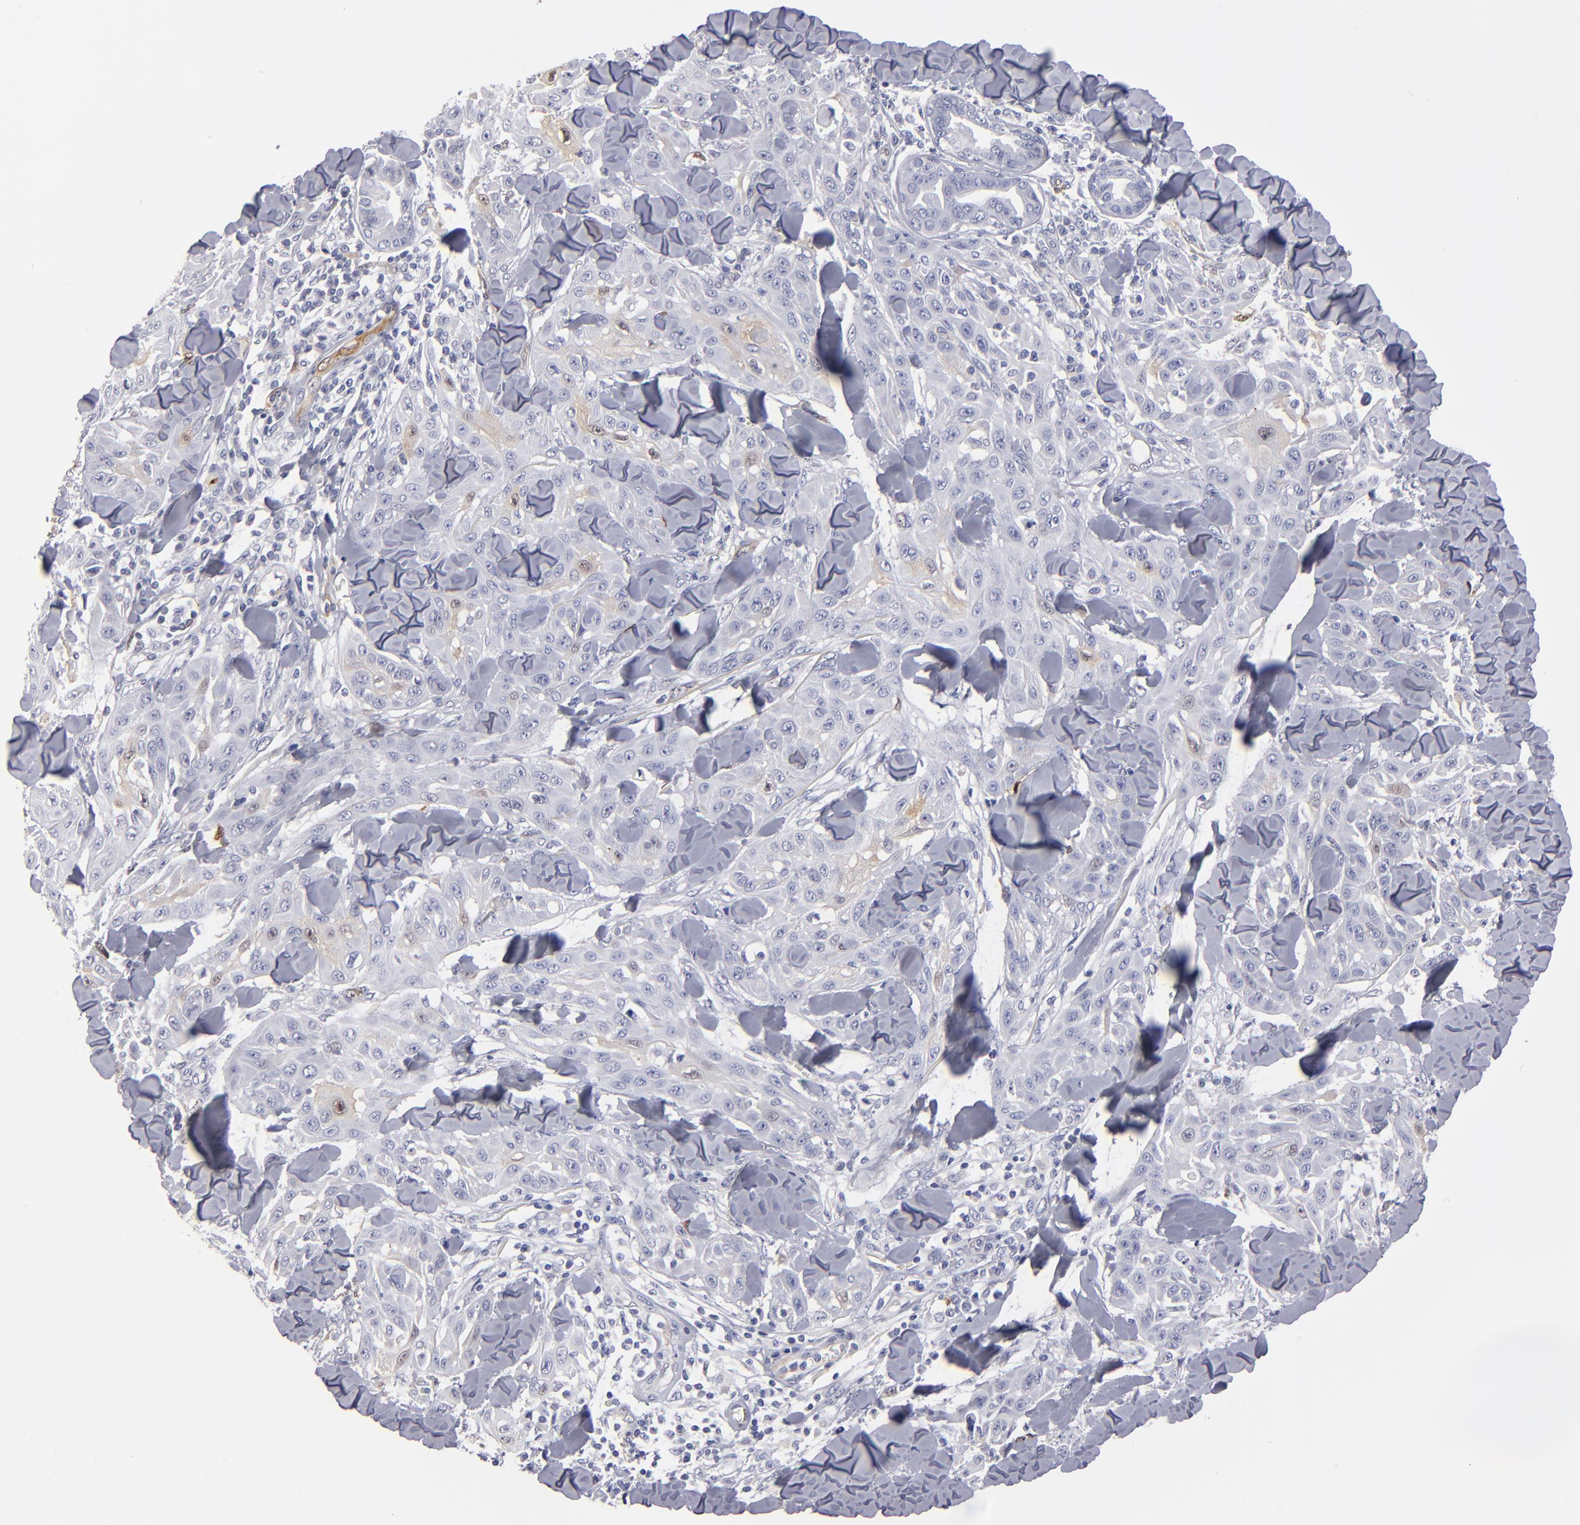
{"staining": {"intensity": "weak", "quantity": "<25%", "location": "cytoplasmic/membranous,nuclear"}, "tissue": "skin cancer", "cell_type": "Tumor cells", "image_type": "cancer", "snomed": [{"axis": "morphology", "description": "Squamous cell carcinoma, NOS"}, {"axis": "topography", "description": "Skin"}], "caption": "This is an immunohistochemistry (IHC) photomicrograph of skin squamous cell carcinoma. There is no positivity in tumor cells.", "gene": "FABP4", "patient": {"sex": "male", "age": 24}}